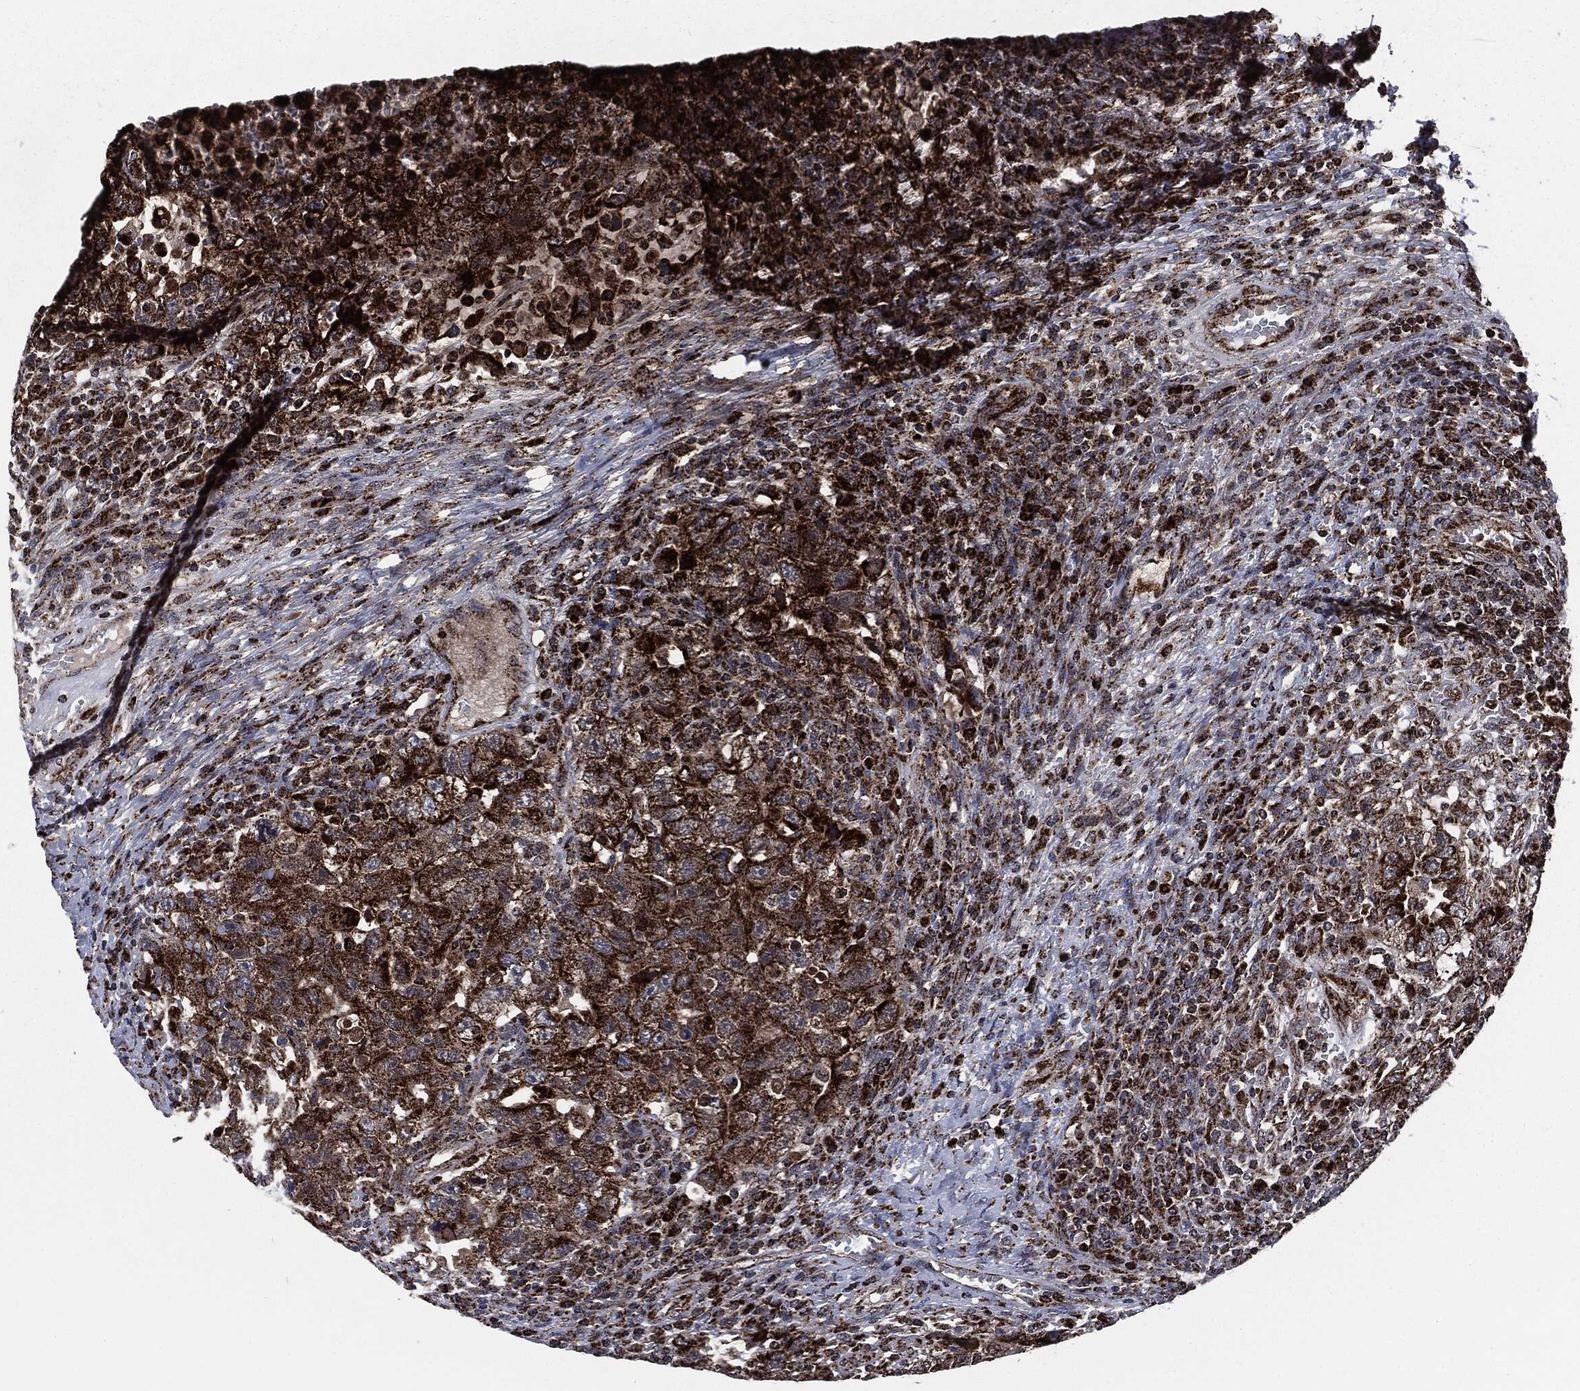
{"staining": {"intensity": "strong", "quantity": "25%-75%", "location": "cytoplasmic/membranous"}, "tissue": "testis cancer", "cell_type": "Tumor cells", "image_type": "cancer", "snomed": [{"axis": "morphology", "description": "Carcinoma, Embryonal, NOS"}, {"axis": "topography", "description": "Testis"}], "caption": "This is an image of immunohistochemistry (IHC) staining of embryonal carcinoma (testis), which shows strong staining in the cytoplasmic/membranous of tumor cells.", "gene": "FH", "patient": {"sex": "male", "age": 26}}